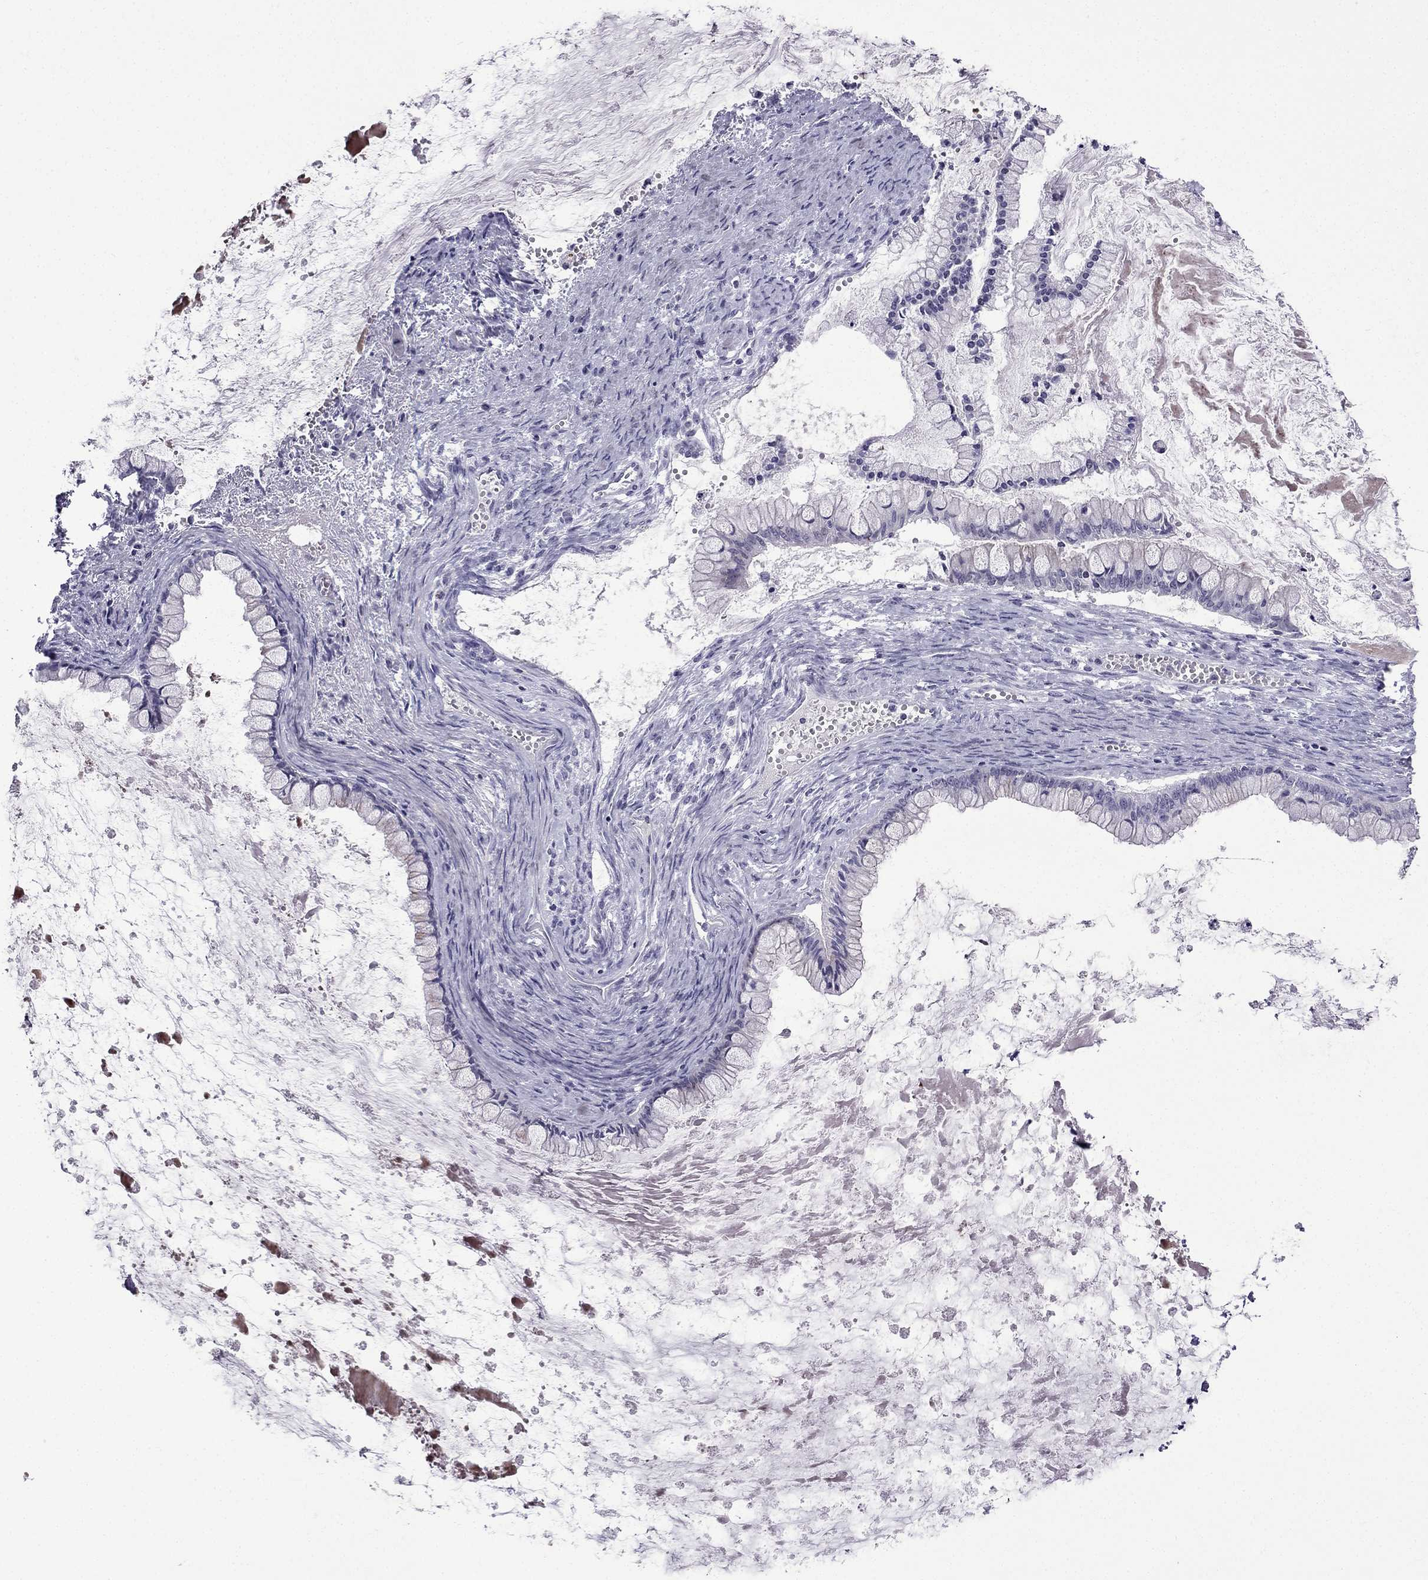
{"staining": {"intensity": "negative", "quantity": "none", "location": "none"}, "tissue": "ovarian cancer", "cell_type": "Tumor cells", "image_type": "cancer", "snomed": [{"axis": "morphology", "description": "Cystadenocarcinoma, mucinous, NOS"}, {"axis": "topography", "description": "Ovary"}], "caption": "DAB immunohistochemical staining of human mucinous cystadenocarcinoma (ovarian) displays no significant expression in tumor cells.", "gene": "POM121L12", "patient": {"sex": "female", "age": 67}}